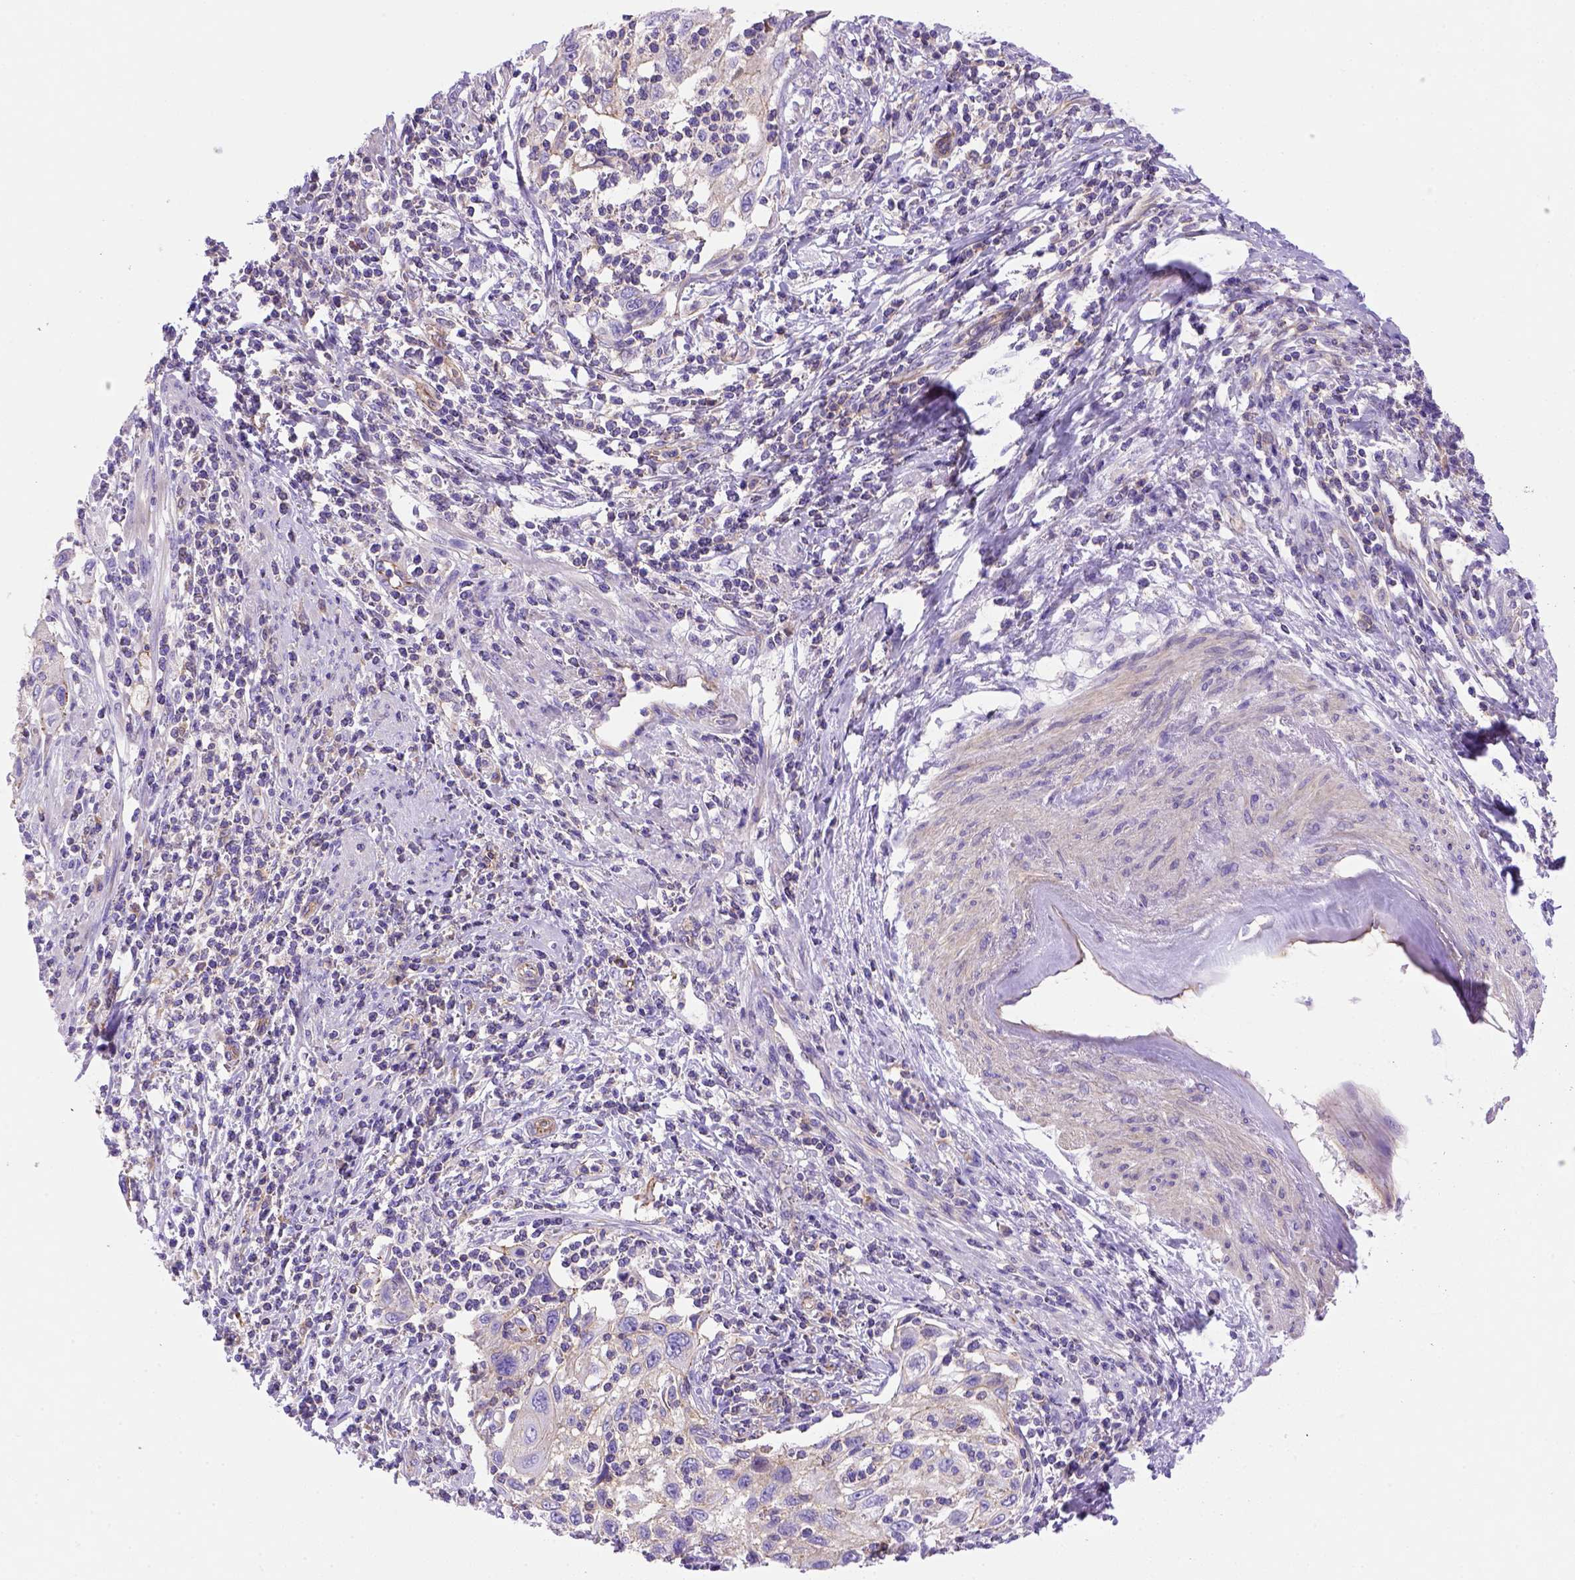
{"staining": {"intensity": "moderate", "quantity": ">75%", "location": "cytoplasmic/membranous"}, "tissue": "cervical cancer", "cell_type": "Tumor cells", "image_type": "cancer", "snomed": [{"axis": "morphology", "description": "Squamous cell carcinoma, NOS"}, {"axis": "topography", "description": "Cervix"}], "caption": "A brown stain highlights moderate cytoplasmic/membranous expression of a protein in human cervical cancer (squamous cell carcinoma) tumor cells.", "gene": "PEX12", "patient": {"sex": "female", "age": 70}}